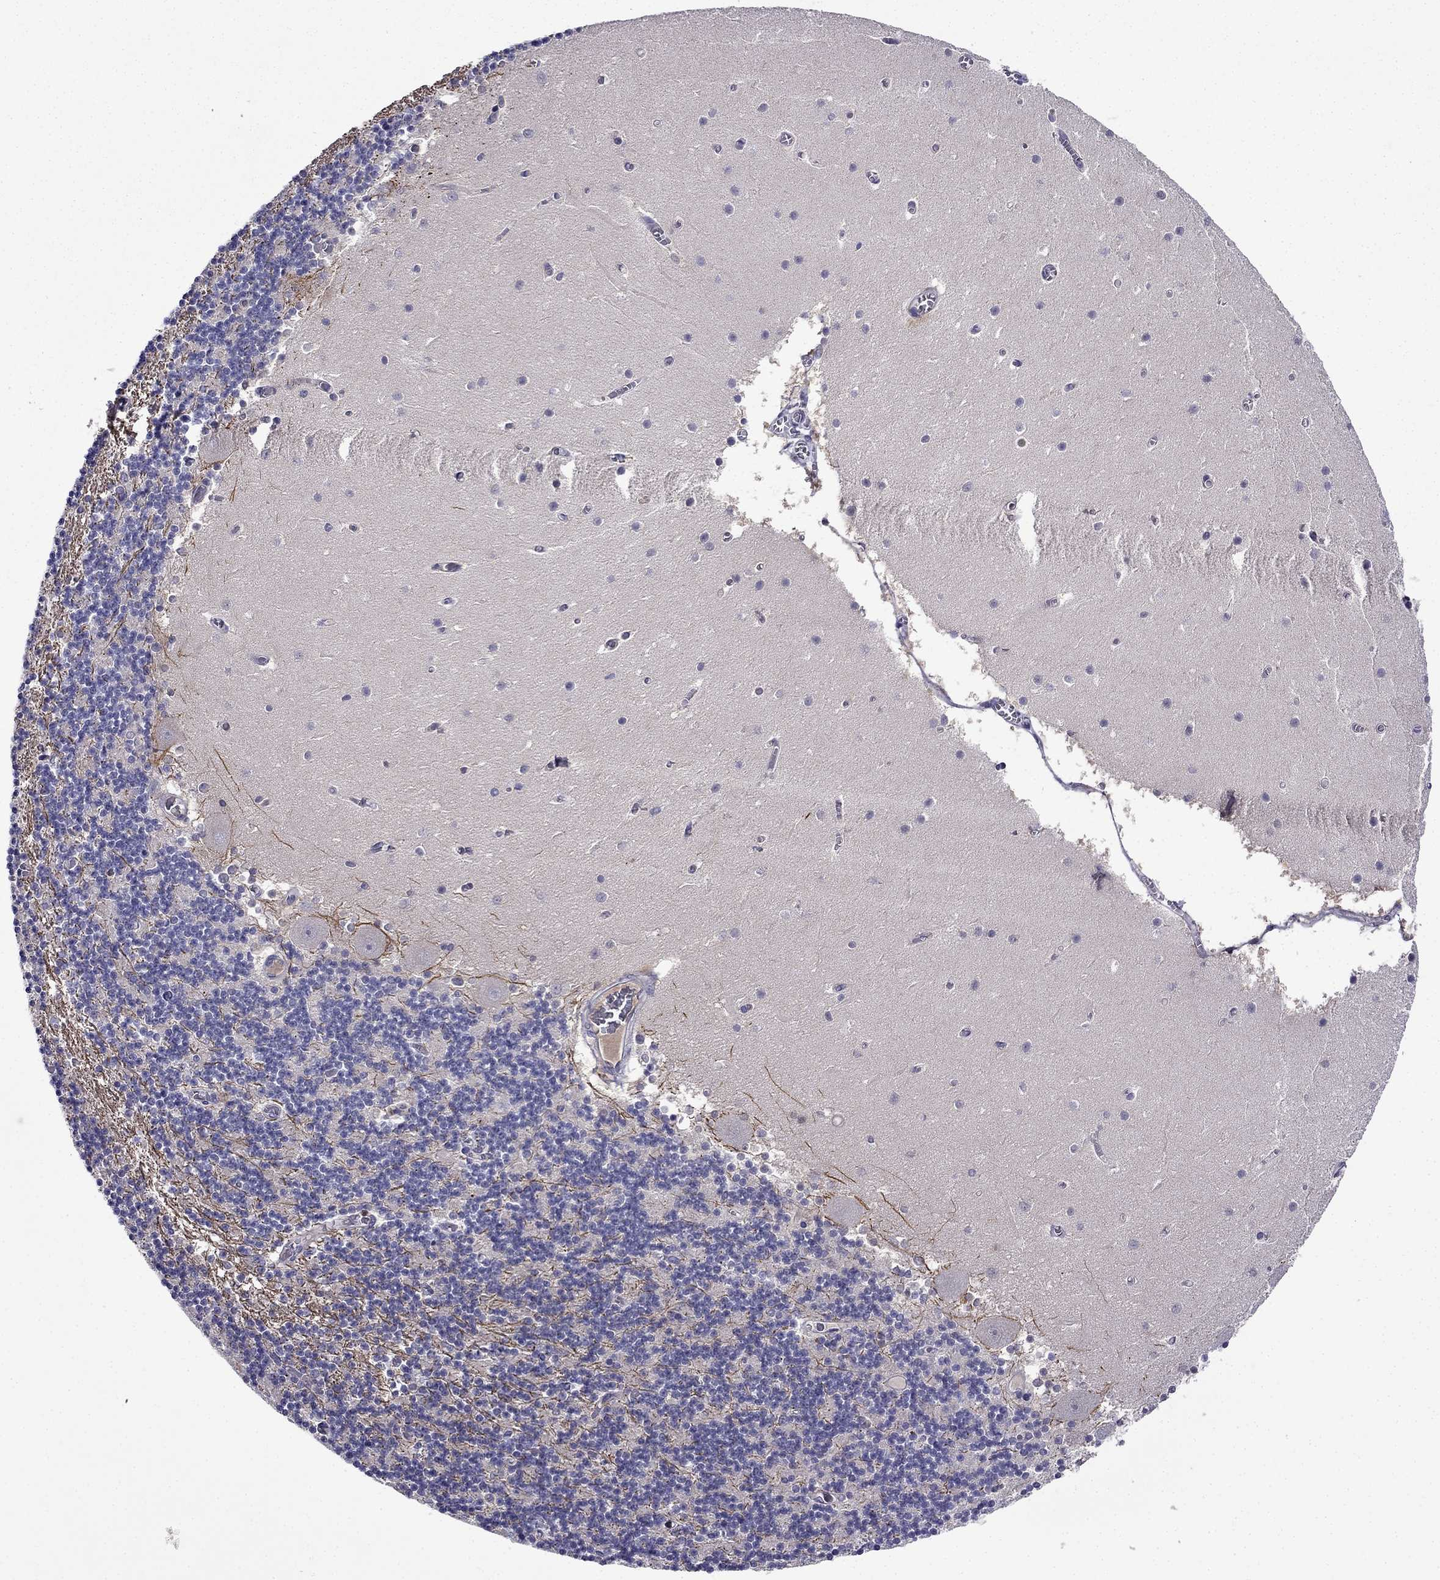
{"staining": {"intensity": "negative", "quantity": "none", "location": "none"}, "tissue": "cerebellum", "cell_type": "Cells in granular layer", "image_type": "normal", "snomed": [{"axis": "morphology", "description": "Normal tissue, NOS"}, {"axis": "topography", "description": "Cerebellum"}], "caption": "Cerebellum stained for a protein using IHC reveals no positivity cells in granular layer.", "gene": "PI16", "patient": {"sex": "female", "age": 28}}